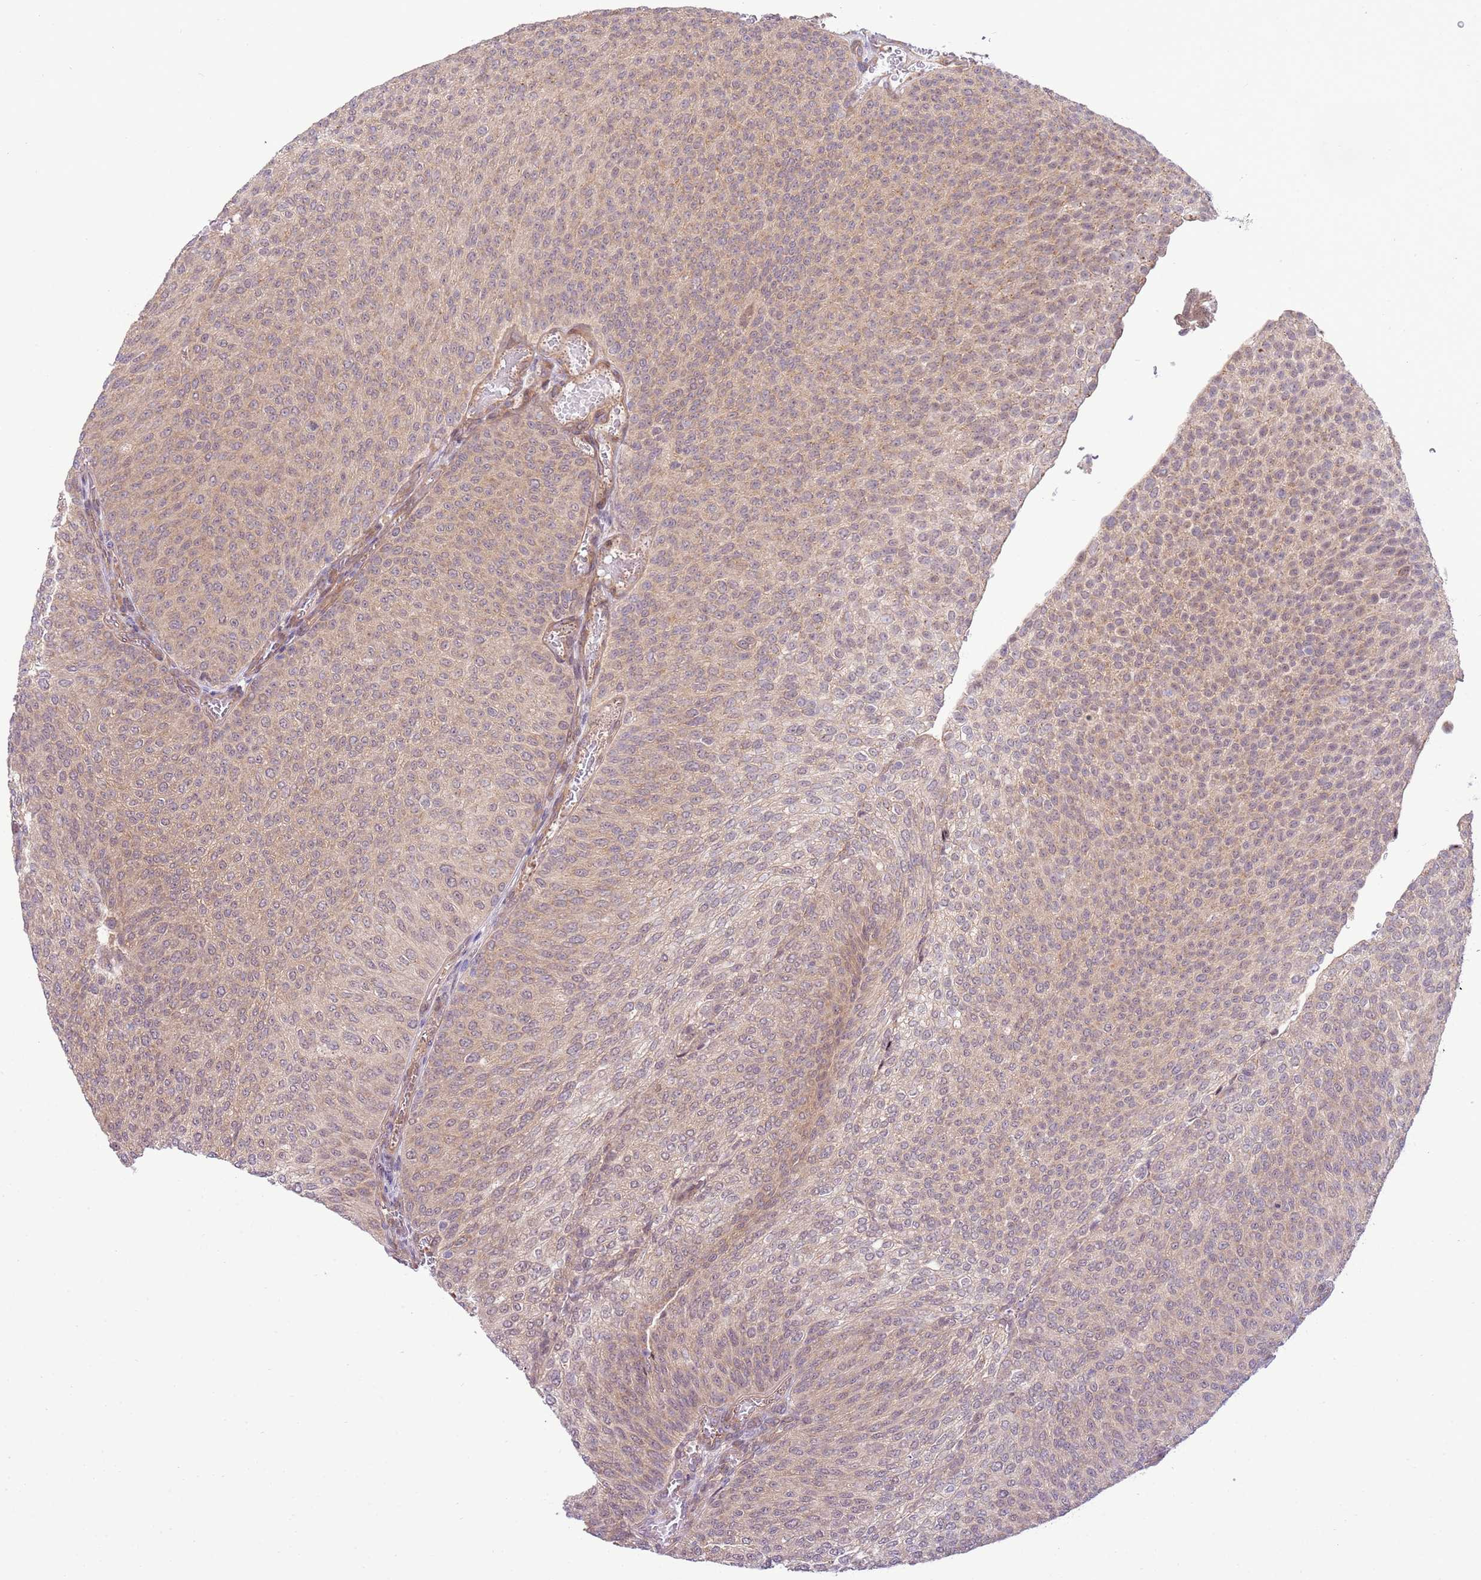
{"staining": {"intensity": "weak", "quantity": "25%-75%", "location": "cytoplasmic/membranous"}, "tissue": "urothelial cancer", "cell_type": "Tumor cells", "image_type": "cancer", "snomed": [{"axis": "morphology", "description": "Urothelial carcinoma, High grade"}, {"axis": "topography", "description": "Urinary bladder"}], "caption": "Urothelial cancer stained for a protein (brown) displays weak cytoplasmic/membranous positive staining in about 25%-75% of tumor cells.", "gene": "SCARA3", "patient": {"sex": "female", "age": 79}}